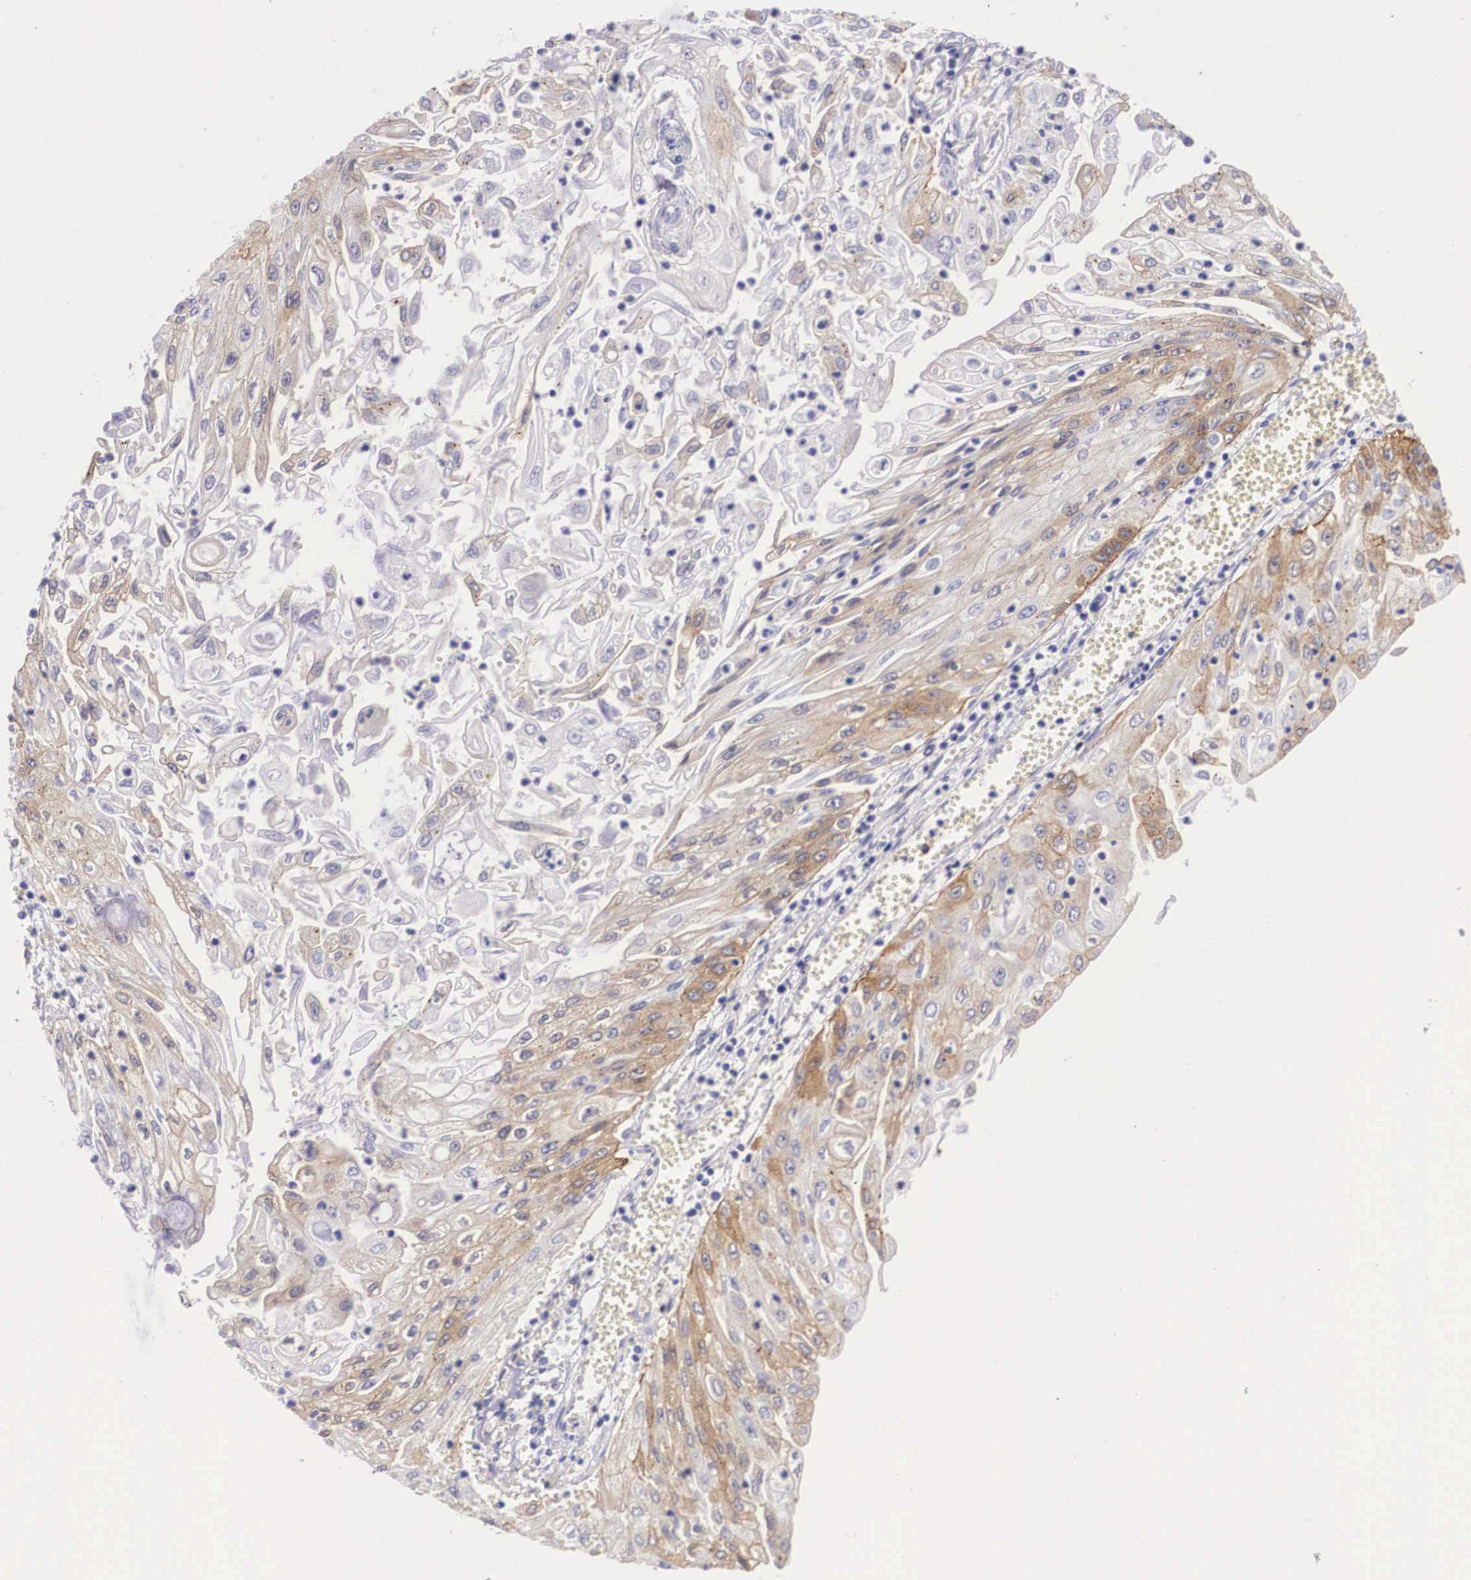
{"staining": {"intensity": "weak", "quantity": "25%-75%", "location": "cytoplasmic/membranous"}, "tissue": "endometrial cancer", "cell_type": "Tumor cells", "image_type": "cancer", "snomed": [{"axis": "morphology", "description": "Adenocarcinoma, NOS"}, {"axis": "topography", "description": "Endometrium"}], "caption": "A photomicrograph of endometrial cancer (adenocarcinoma) stained for a protein reveals weak cytoplasmic/membranous brown staining in tumor cells. (IHC, brightfield microscopy, high magnification).", "gene": "BCAR1", "patient": {"sex": "female", "age": 75}}